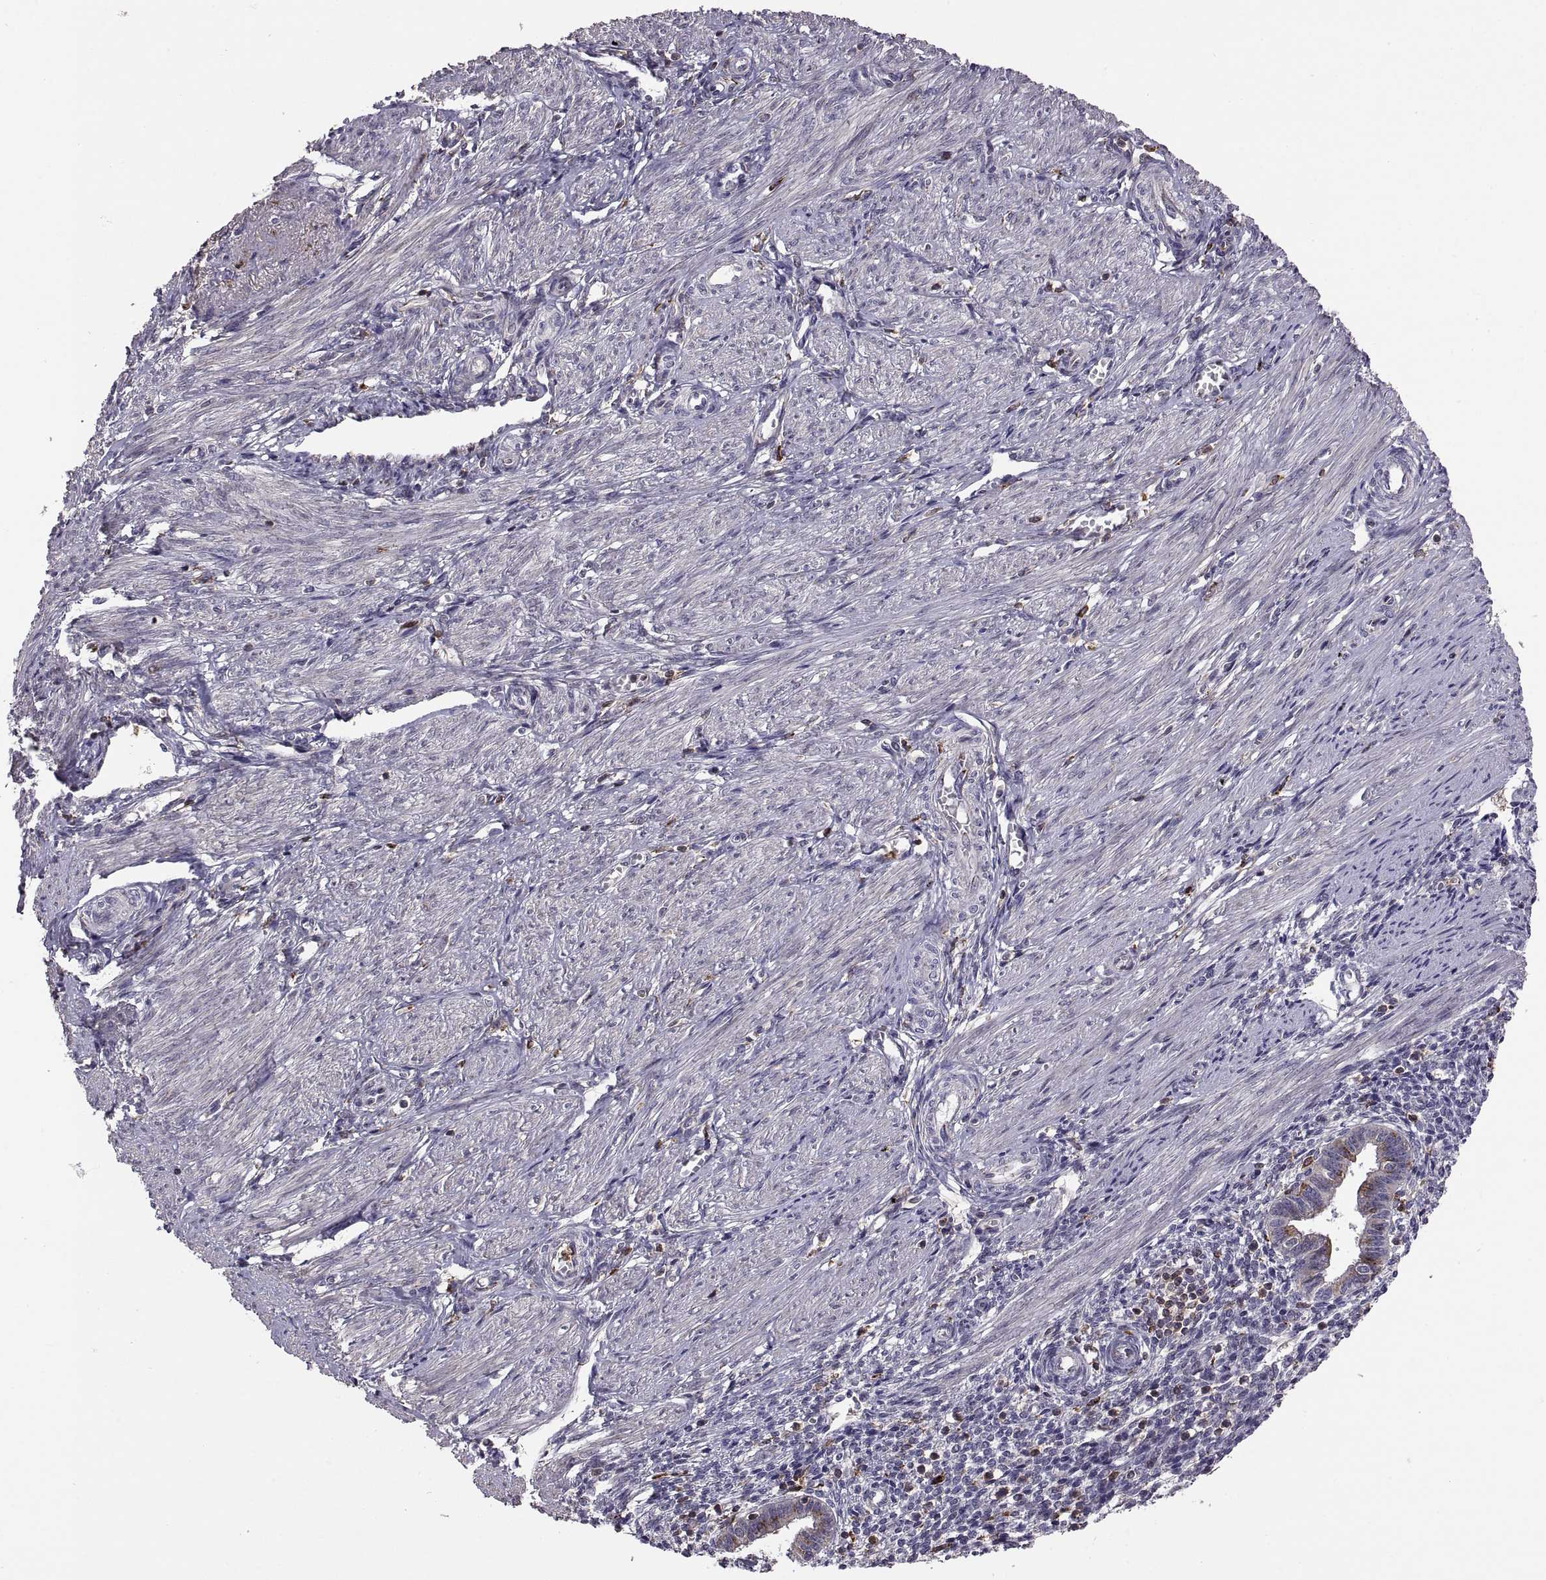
{"staining": {"intensity": "negative", "quantity": "none", "location": "none"}, "tissue": "endometrium", "cell_type": "Cells in endometrial stroma", "image_type": "normal", "snomed": [{"axis": "morphology", "description": "Normal tissue, NOS"}, {"axis": "topography", "description": "Endometrium"}], "caption": "Immunohistochemistry of benign endometrium exhibits no expression in cells in endometrial stroma. The staining is performed using DAB (3,3'-diaminobenzidine) brown chromogen with nuclei counter-stained in using hematoxylin.", "gene": "ACAP1", "patient": {"sex": "female", "age": 37}}